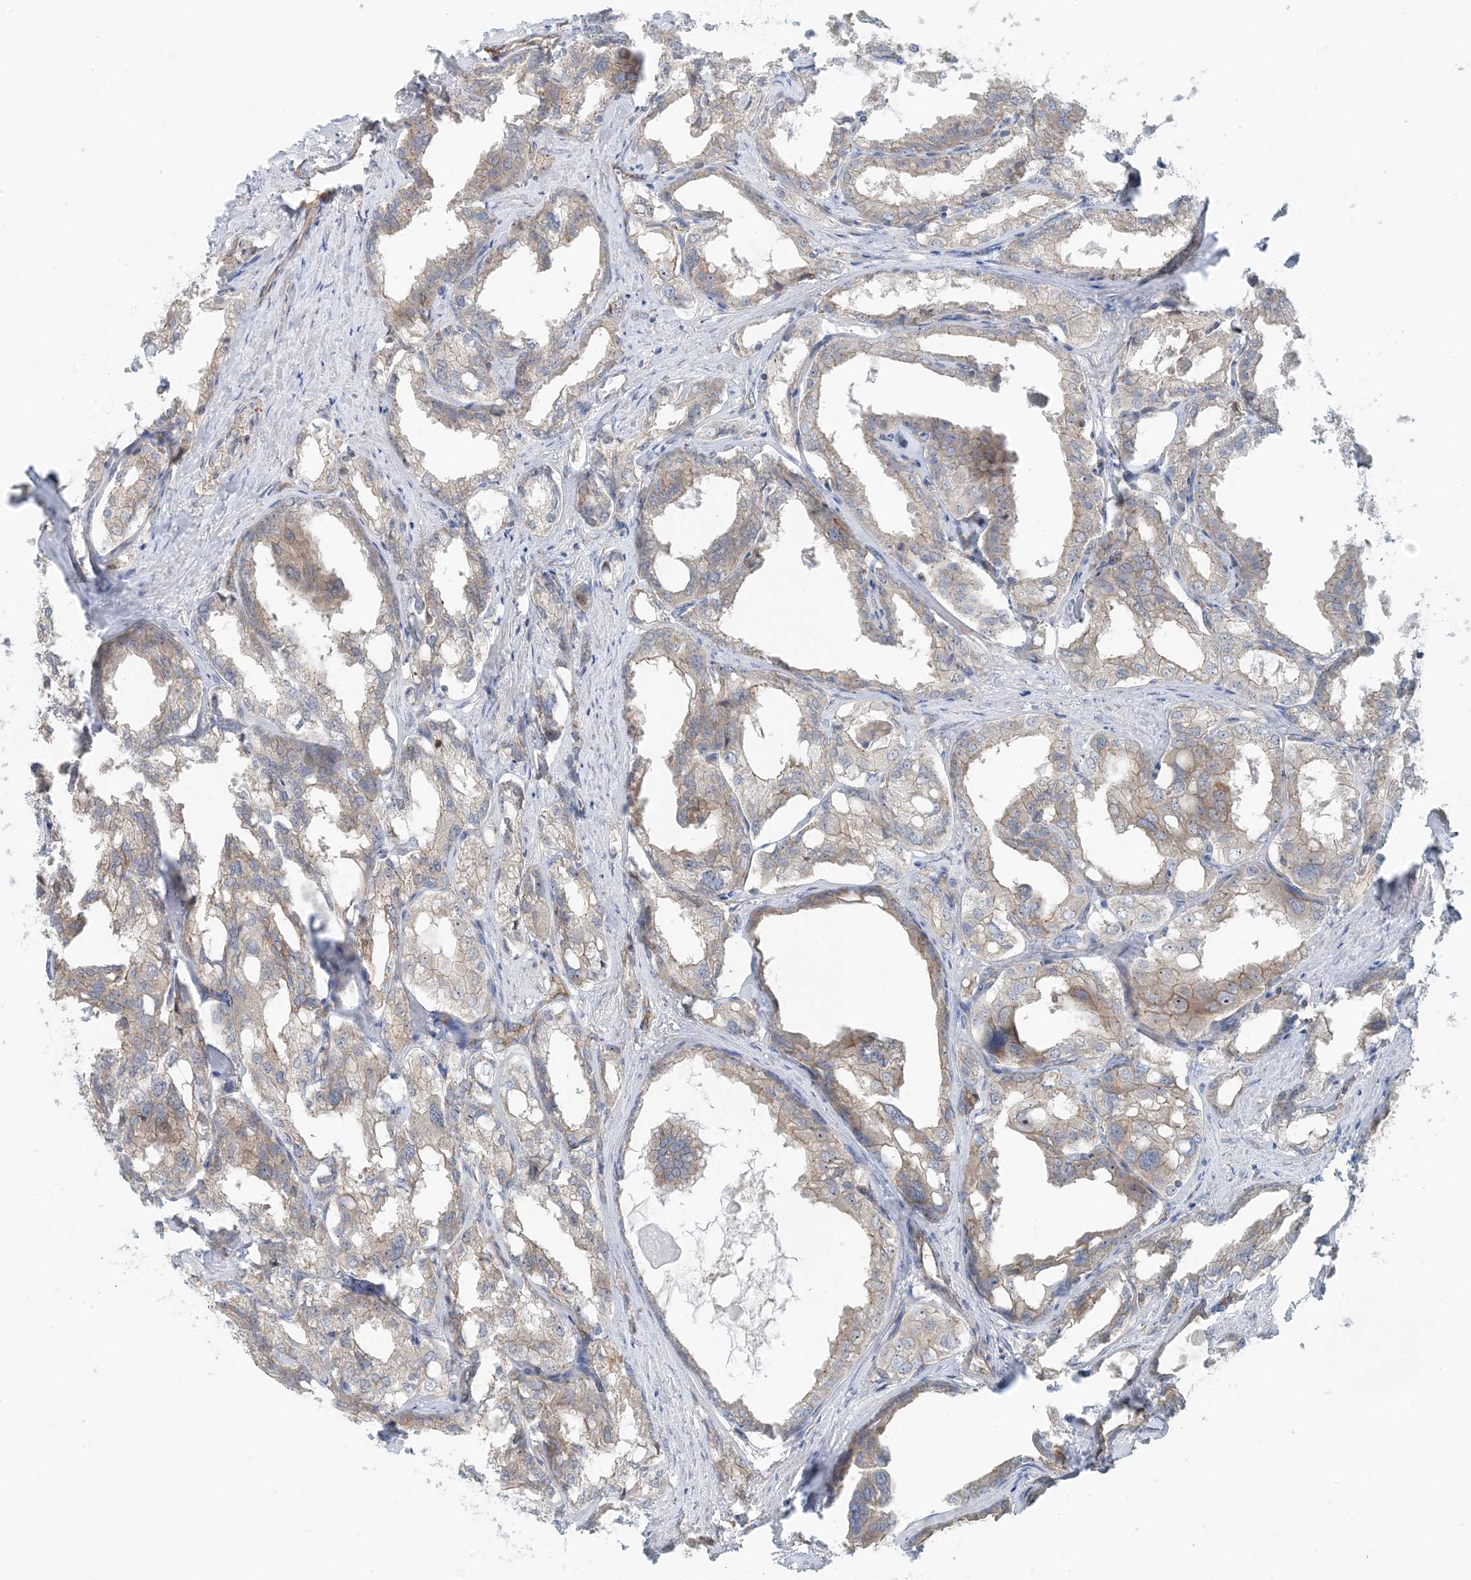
{"staining": {"intensity": "weak", "quantity": "<25%", "location": "cytoplasmic/membranous"}, "tissue": "prostate cancer", "cell_type": "Tumor cells", "image_type": "cancer", "snomed": [{"axis": "morphology", "description": "Adenocarcinoma, High grade"}, {"axis": "topography", "description": "Prostate"}], "caption": "Tumor cells show no significant positivity in prostate cancer (adenocarcinoma (high-grade)).", "gene": "MYL5", "patient": {"sex": "male", "age": 50}}